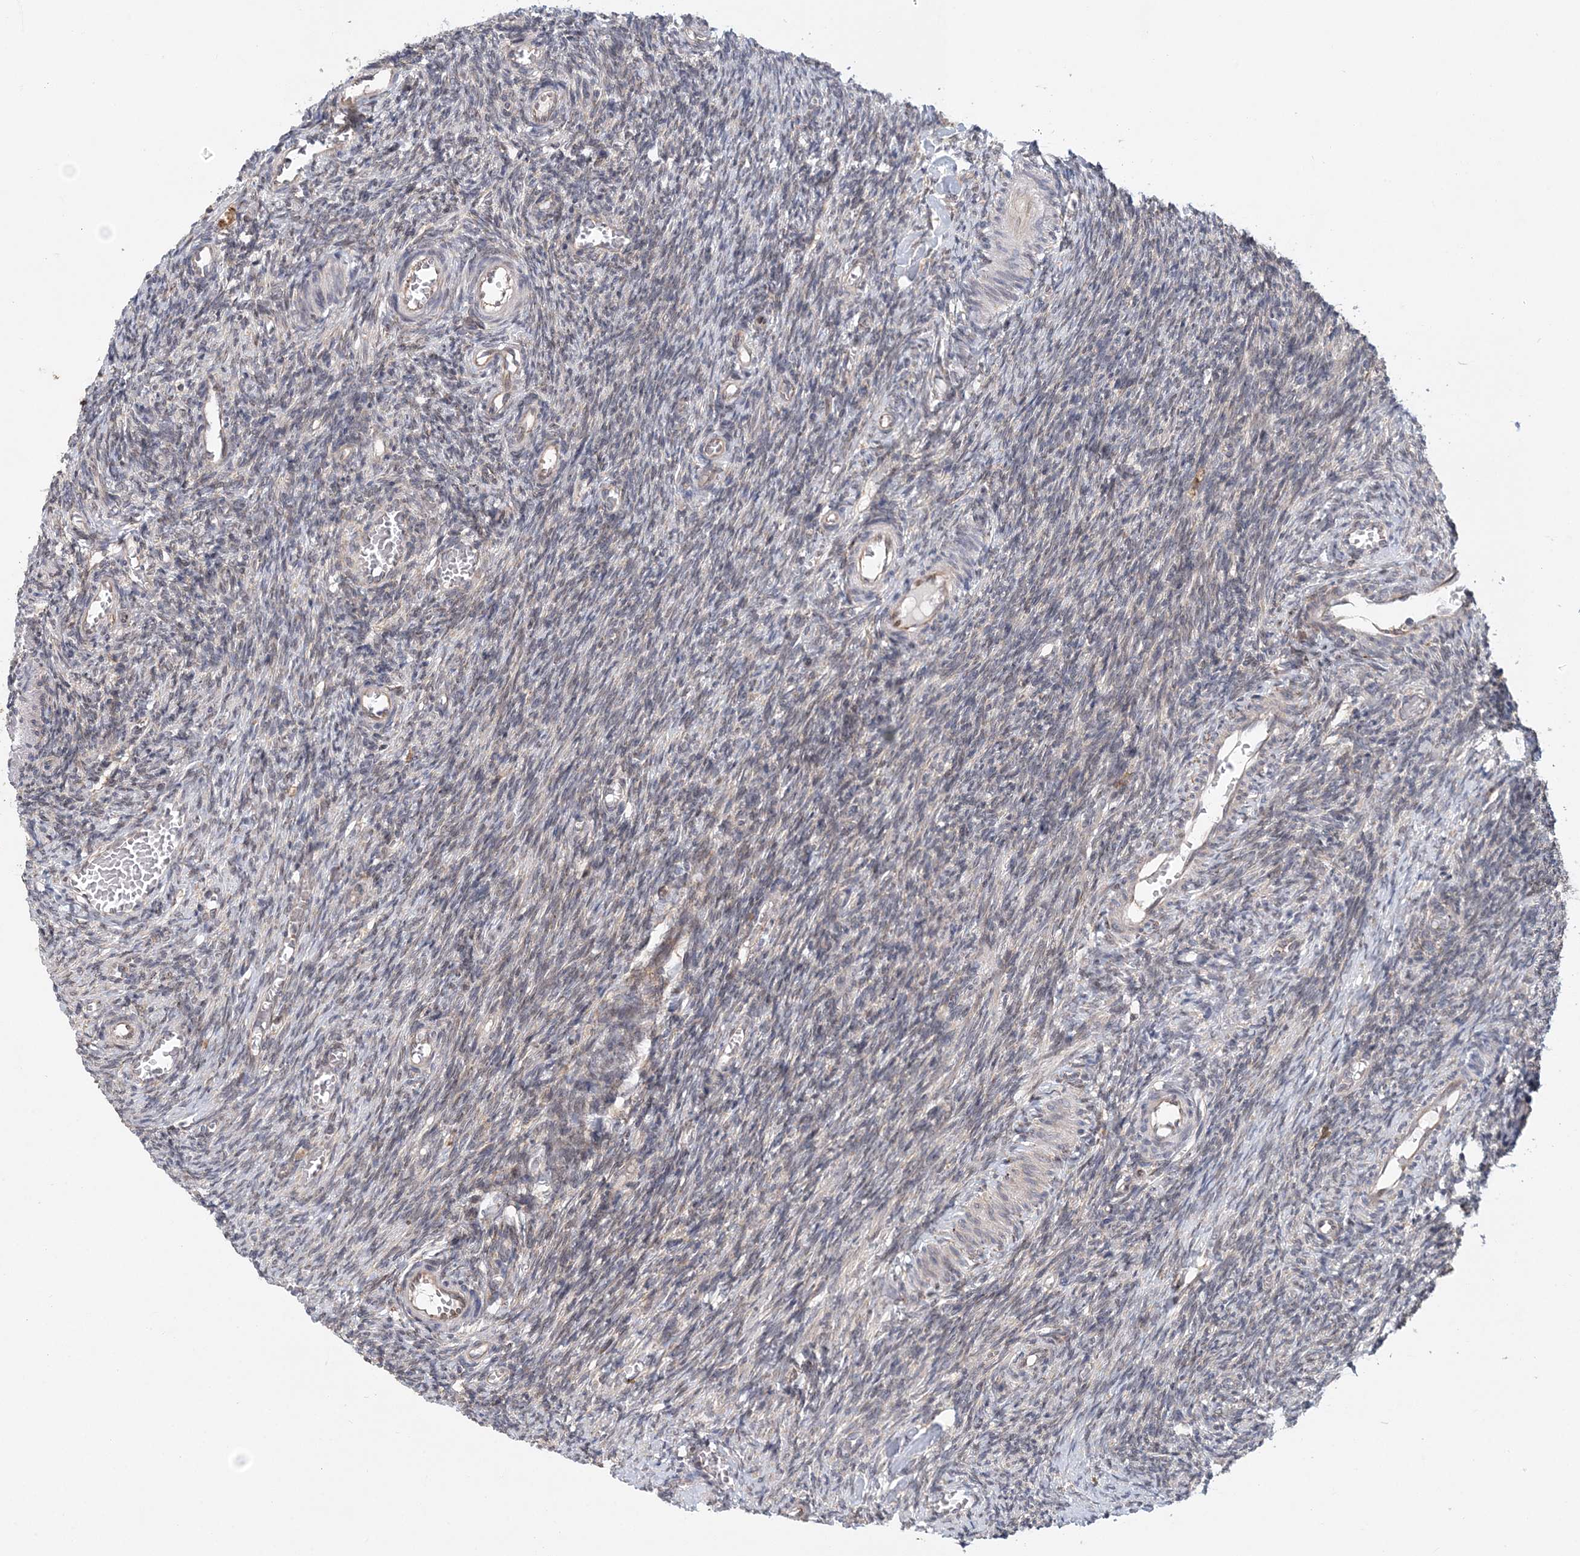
{"staining": {"intensity": "negative", "quantity": "none", "location": "none"}, "tissue": "ovary", "cell_type": "Ovarian stroma cells", "image_type": "normal", "snomed": [{"axis": "morphology", "description": "Normal tissue, NOS"}, {"axis": "topography", "description": "Ovary"}], "caption": "Histopathology image shows no significant protein positivity in ovarian stroma cells of normal ovary. (DAB IHC with hematoxylin counter stain).", "gene": "PCYOX1L", "patient": {"sex": "female", "age": 27}}